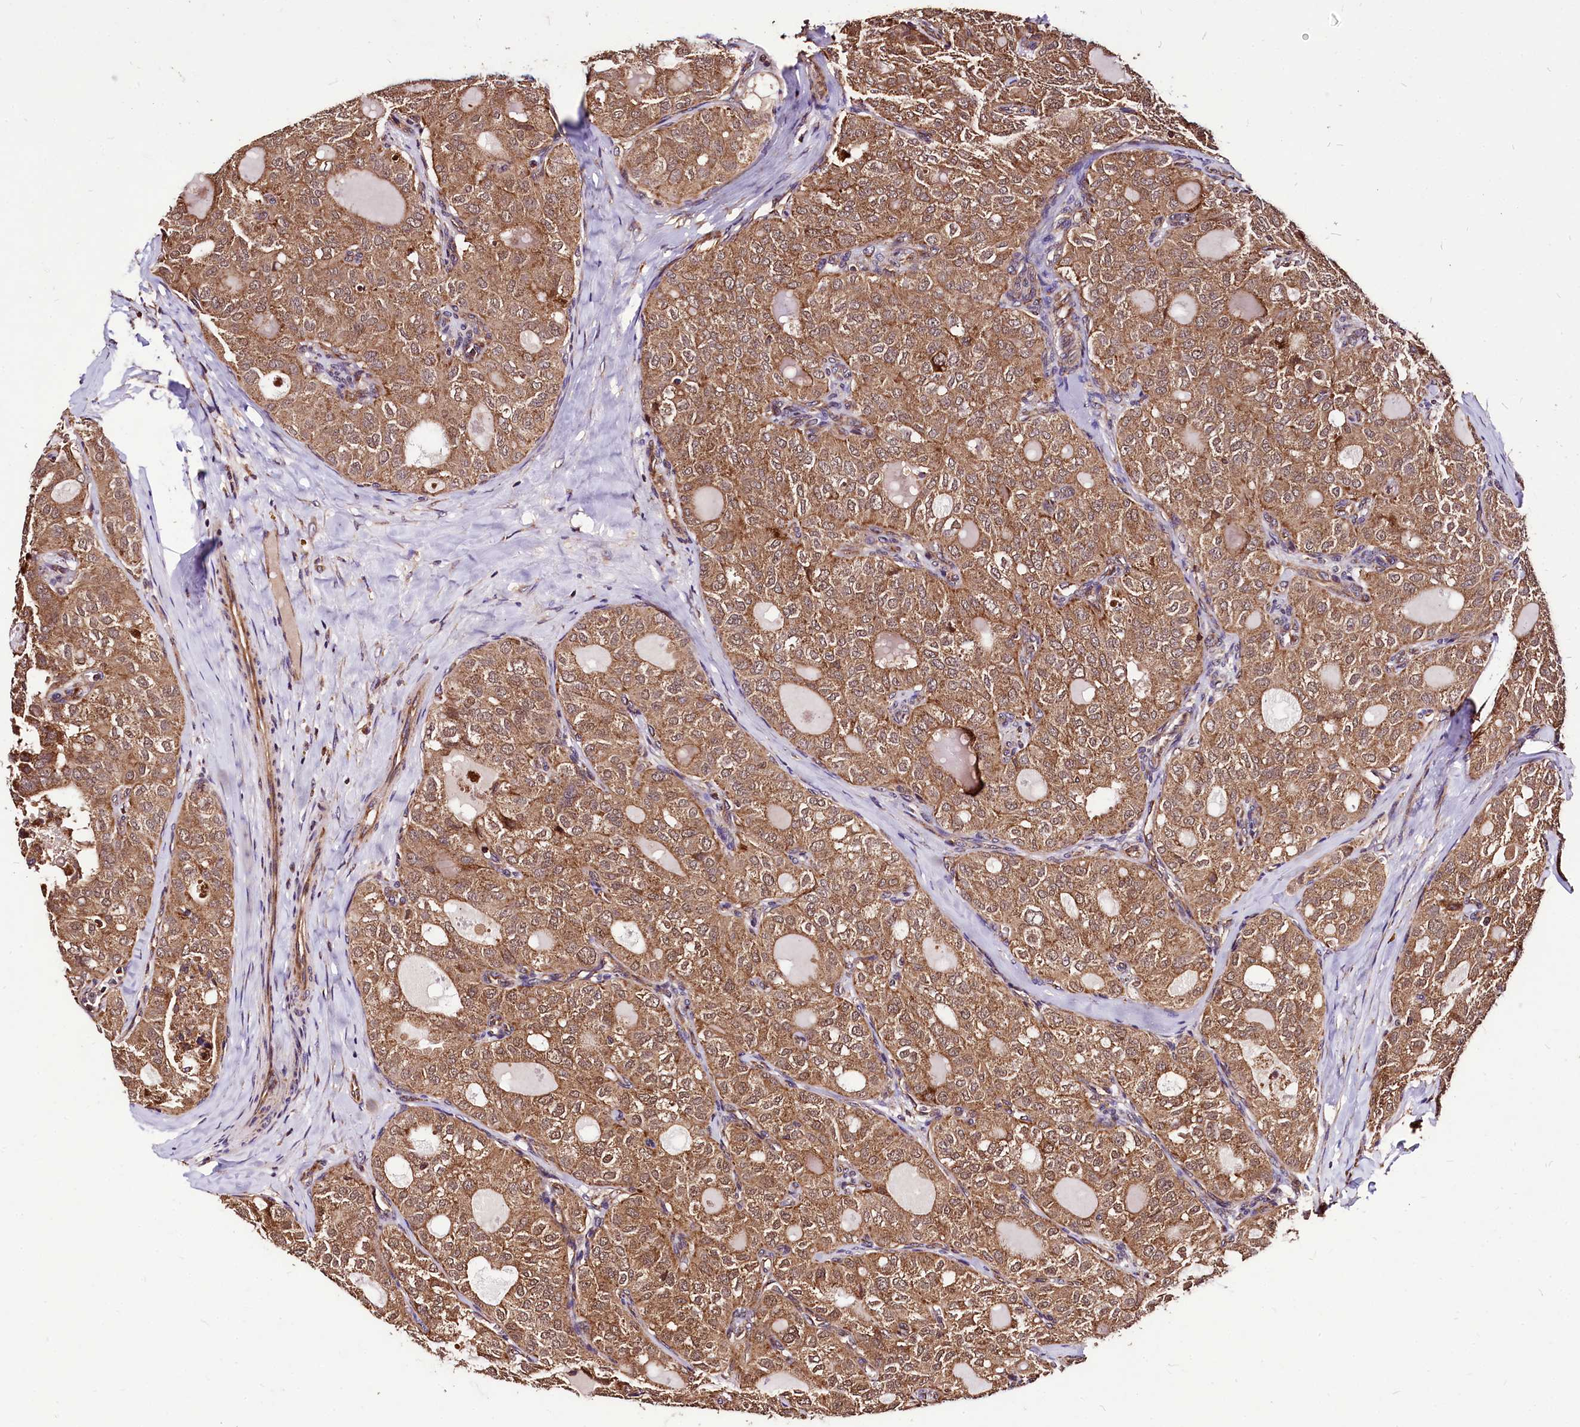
{"staining": {"intensity": "moderate", "quantity": ">75%", "location": "cytoplasmic/membranous"}, "tissue": "thyroid cancer", "cell_type": "Tumor cells", "image_type": "cancer", "snomed": [{"axis": "morphology", "description": "Follicular adenoma carcinoma, NOS"}, {"axis": "topography", "description": "Thyroid gland"}], "caption": "Tumor cells demonstrate moderate cytoplasmic/membranous positivity in approximately >75% of cells in thyroid cancer (follicular adenoma carcinoma).", "gene": "LRSAM1", "patient": {"sex": "male", "age": 75}}